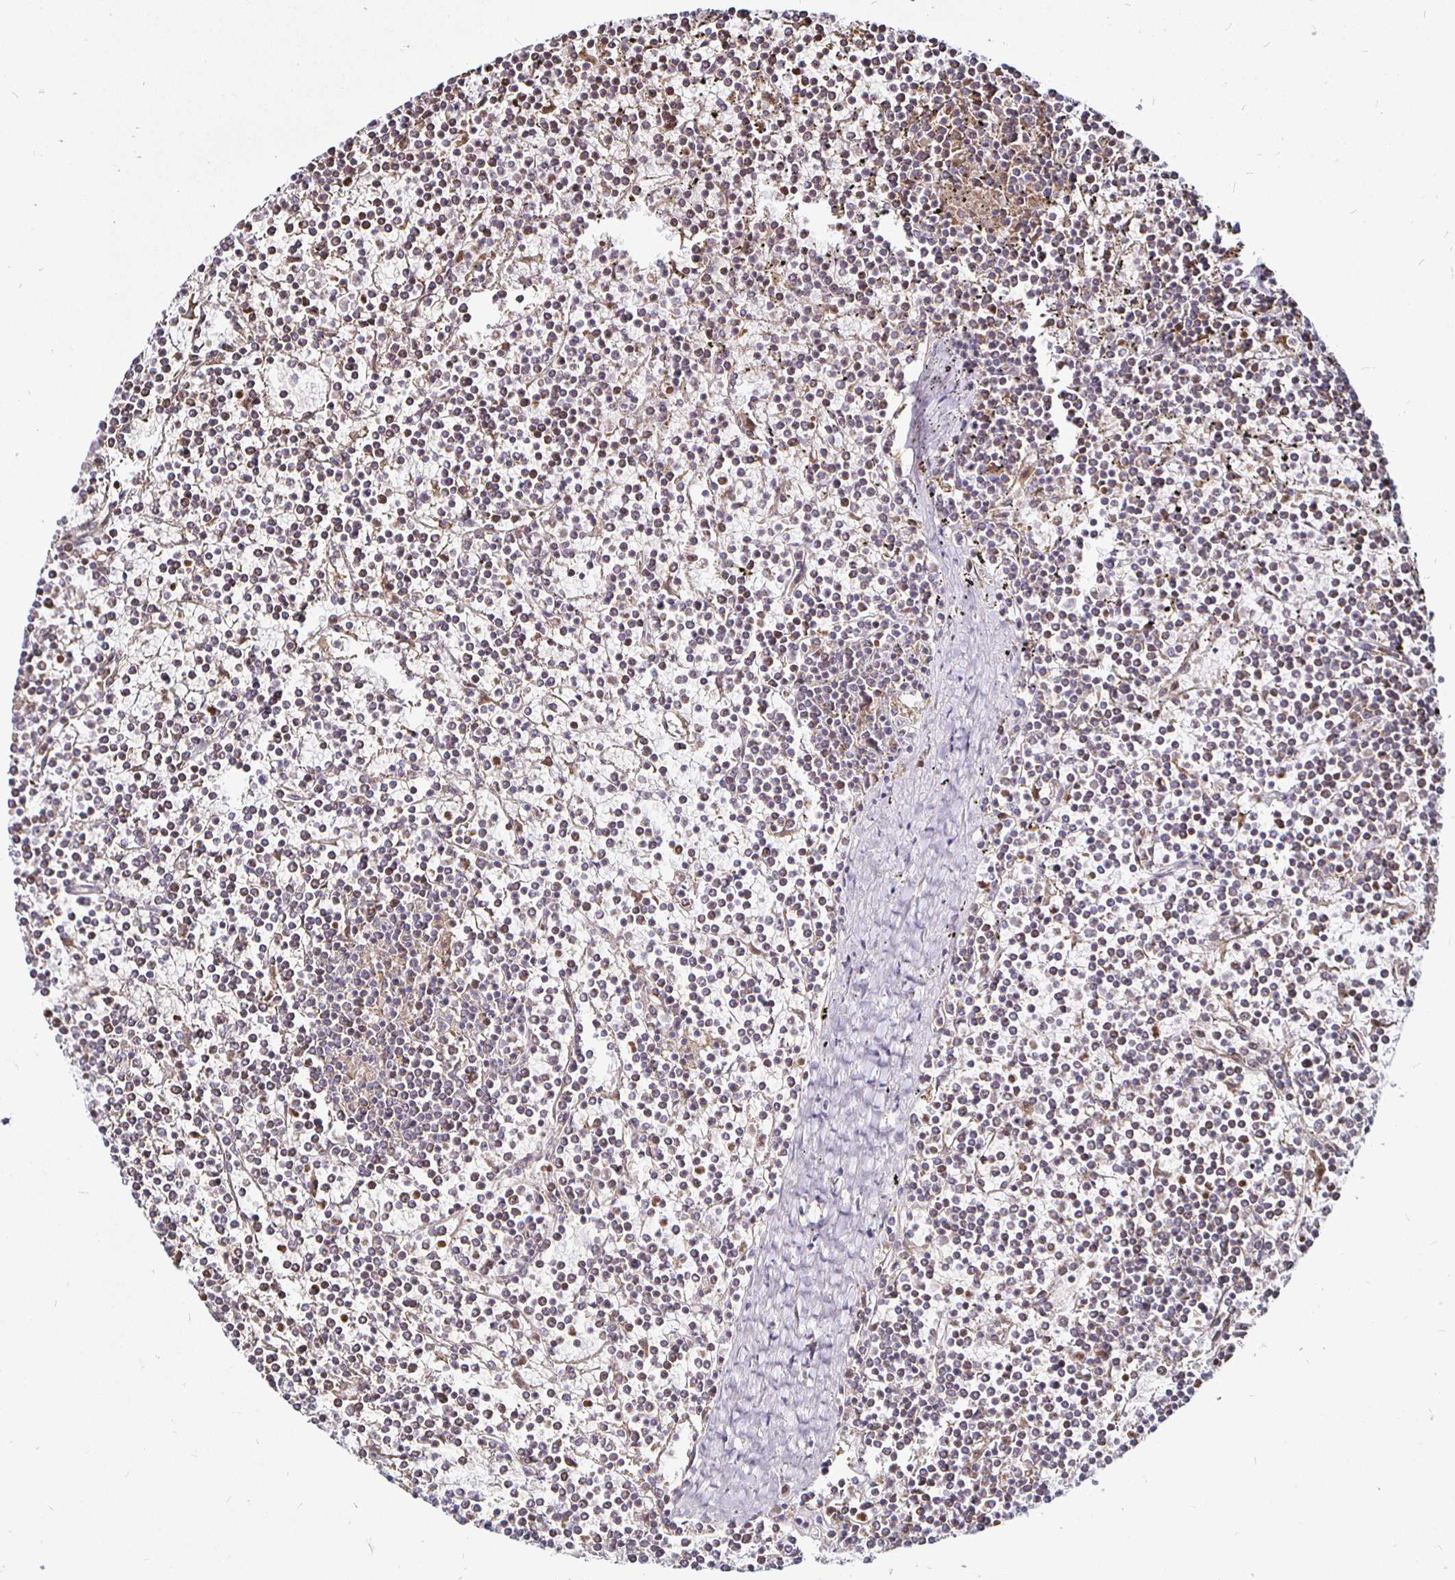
{"staining": {"intensity": "moderate", "quantity": "25%-75%", "location": "cytoplasmic/membranous"}, "tissue": "lymphoma", "cell_type": "Tumor cells", "image_type": "cancer", "snomed": [{"axis": "morphology", "description": "Malignant lymphoma, non-Hodgkin's type, Low grade"}, {"axis": "topography", "description": "Spleen"}], "caption": "There is medium levels of moderate cytoplasmic/membranous positivity in tumor cells of low-grade malignant lymphoma, non-Hodgkin's type, as demonstrated by immunohistochemical staining (brown color).", "gene": "ATG3", "patient": {"sex": "female", "age": 19}}